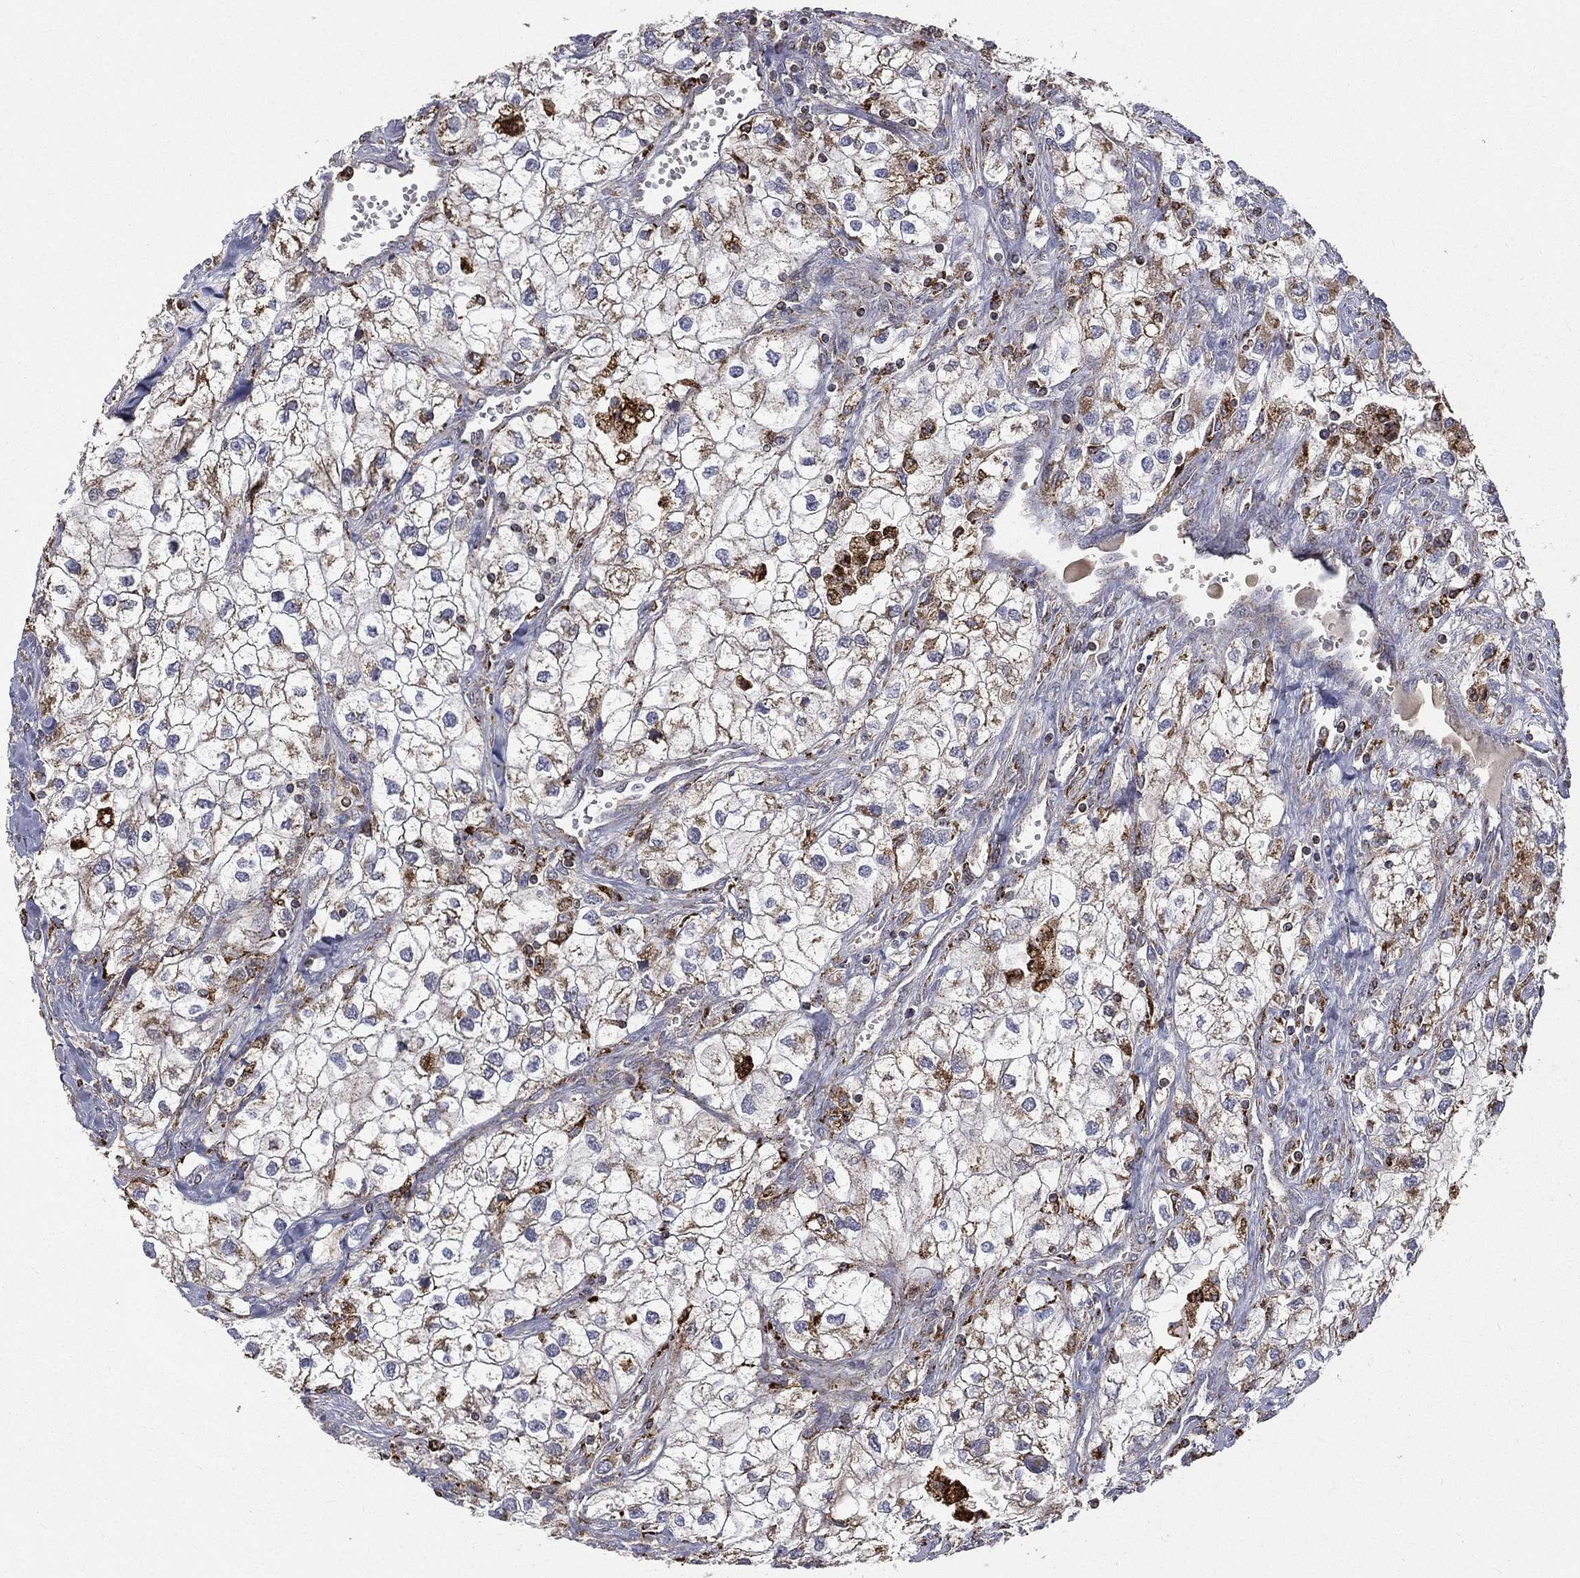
{"staining": {"intensity": "strong", "quantity": "<25%", "location": "cytoplasmic/membranous"}, "tissue": "renal cancer", "cell_type": "Tumor cells", "image_type": "cancer", "snomed": [{"axis": "morphology", "description": "Adenocarcinoma, NOS"}, {"axis": "topography", "description": "Kidney"}], "caption": "Brown immunohistochemical staining in renal cancer (adenocarcinoma) demonstrates strong cytoplasmic/membranous staining in approximately <25% of tumor cells.", "gene": "RIN3", "patient": {"sex": "male", "age": 59}}